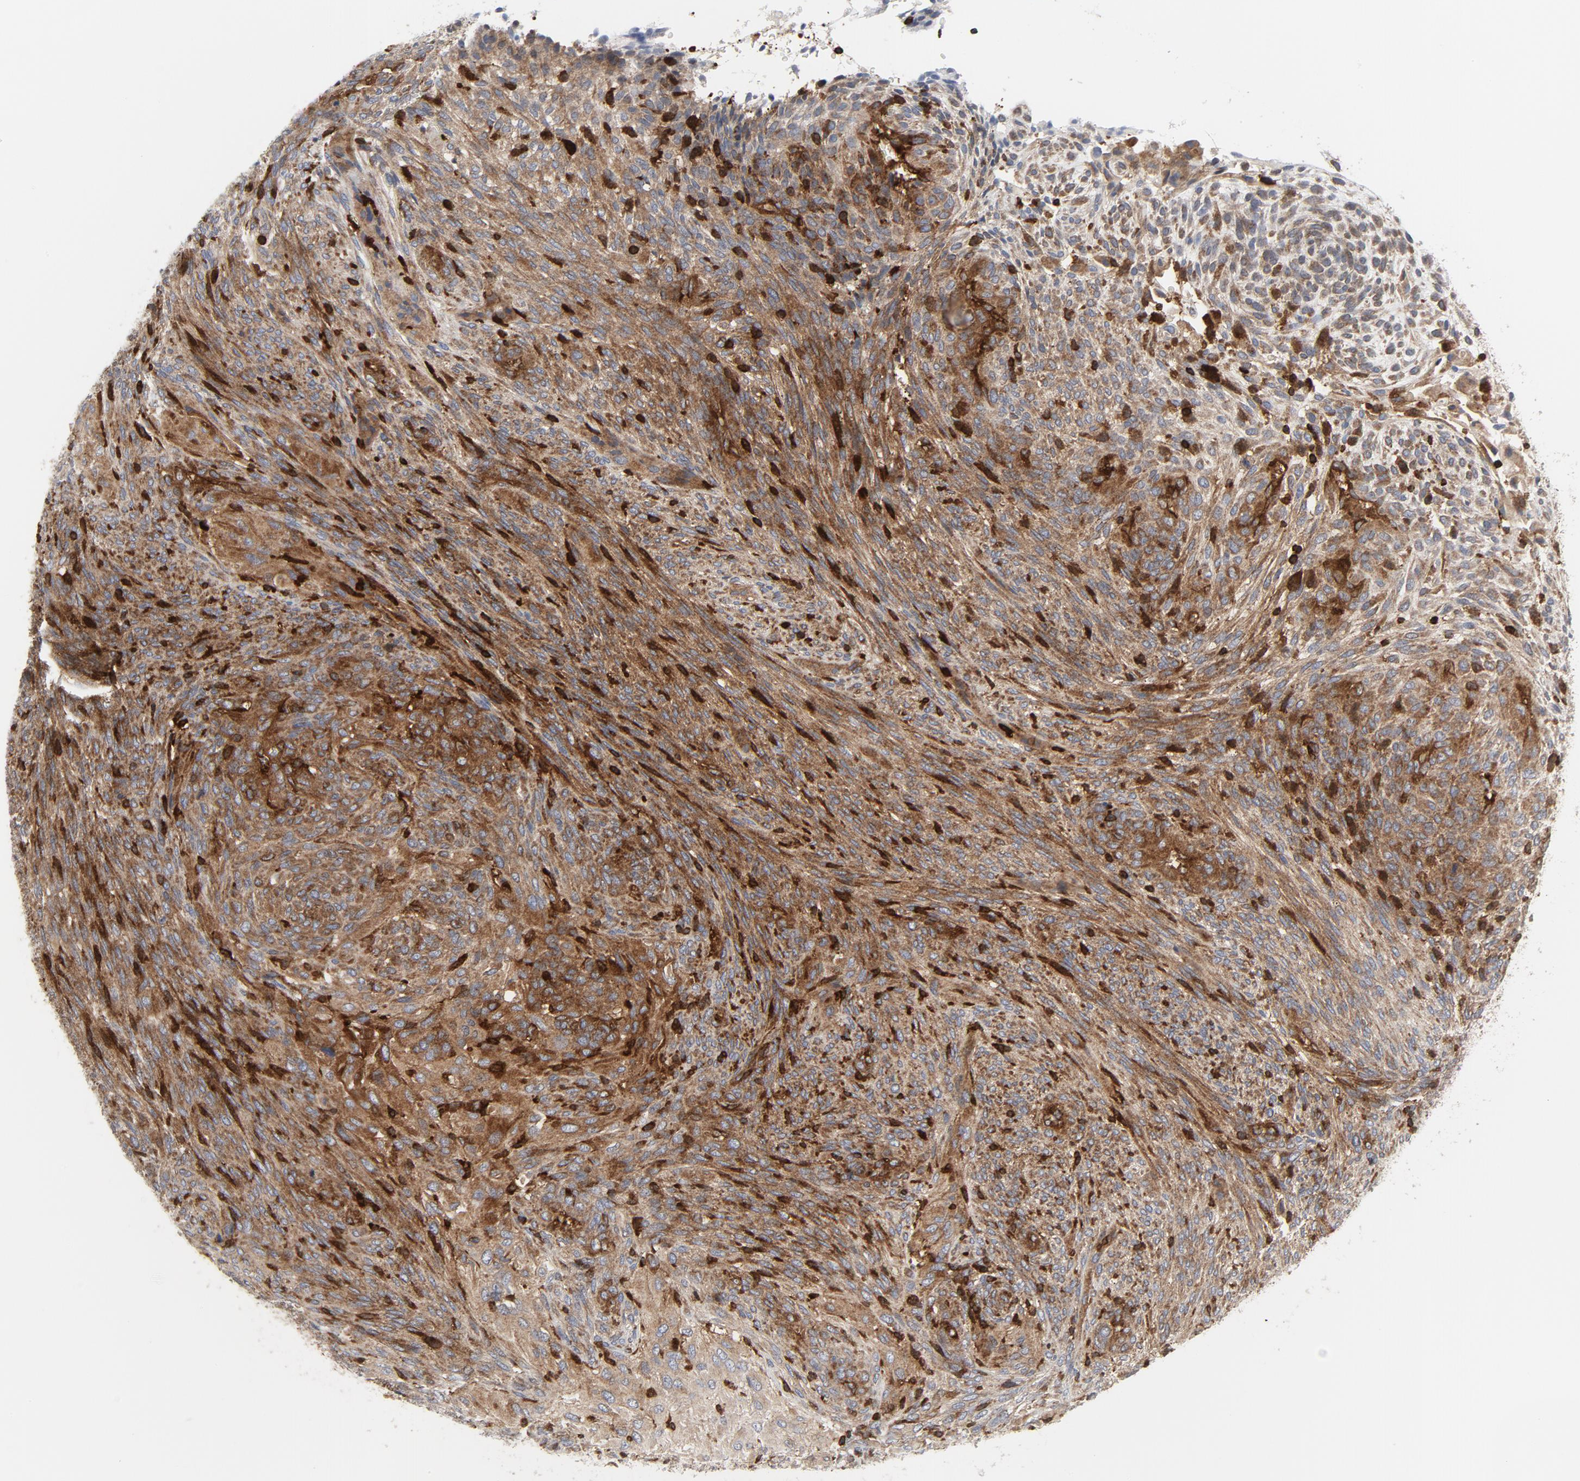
{"staining": {"intensity": "moderate", "quantity": ">75%", "location": "cytoplasmic/membranous"}, "tissue": "glioma", "cell_type": "Tumor cells", "image_type": "cancer", "snomed": [{"axis": "morphology", "description": "Glioma, malignant, High grade"}, {"axis": "topography", "description": "Cerebral cortex"}], "caption": "Immunohistochemistry image of neoplastic tissue: glioma stained using IHC displays medium levels of moderate protein expression localized specifically in the cytoplasmic/membranous of tumor cells, appearing as a cytoplasmic/membranous brown color.", "gene": "YES1", "patient": {"sex": "female", "age": 55}}